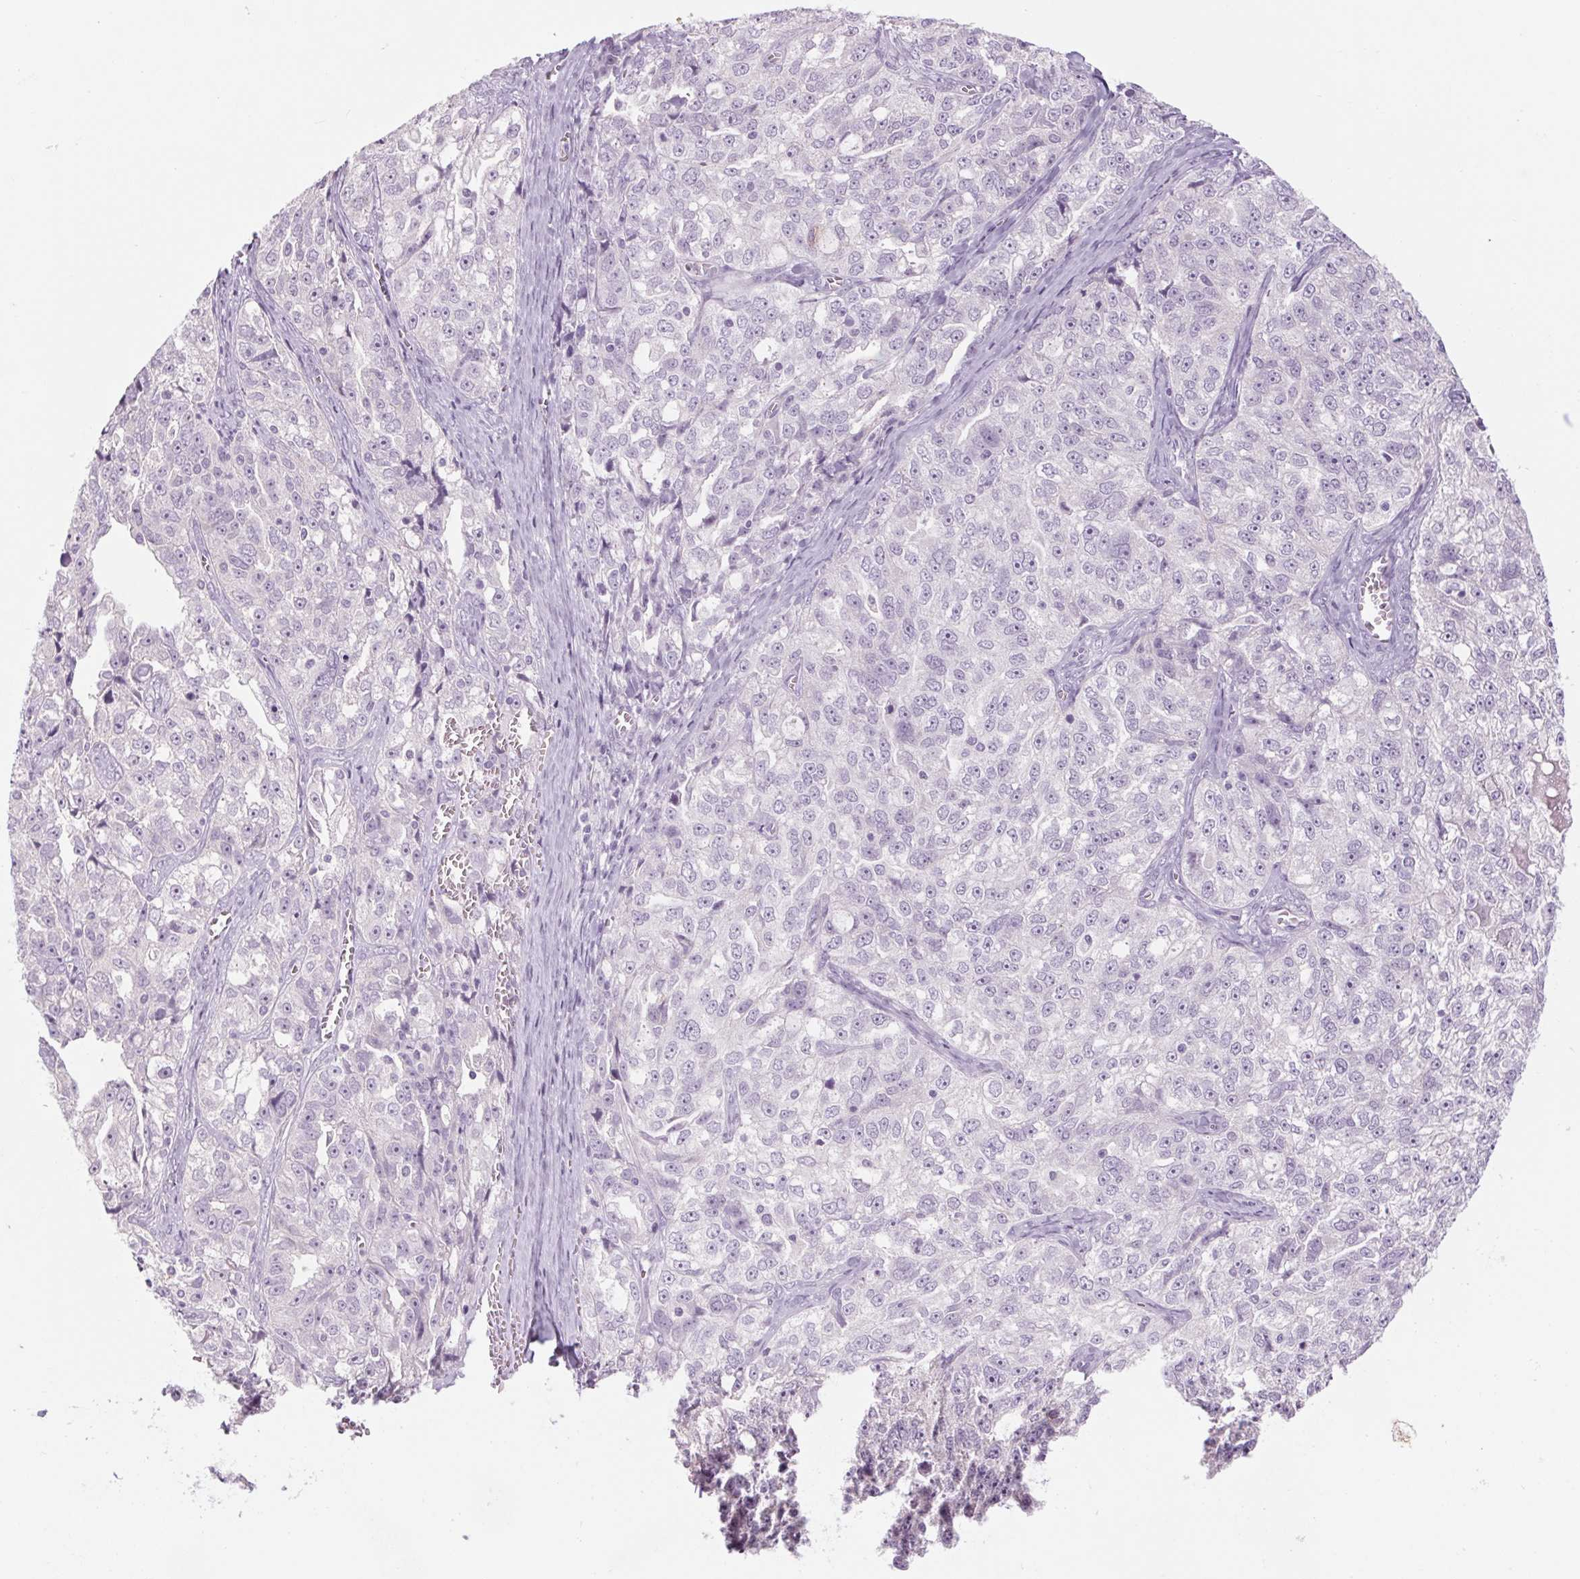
{"staining": {"intensity": "negative", "quantity": "none", "location": "none"}, "tissue": "ovarian cancer", "cell_type": "Tumor cells", "image_type": "cancer", "snomed": [{"axis": "morphology", "description": "Cystadenocarcinoma, serous, NOS"}, {"axis": "topography", "description": "Ovary"}], "caption": "This histopathology image is of ovarian serous cystadenocarcinoma stained with immunohistochemistry (IHC) to label a protein in brown with the nuclei are counter-stained blue. There is no expression in tumor cells.", "gene": "RPTN", "patient": {"sex": "female", "age": 51}}